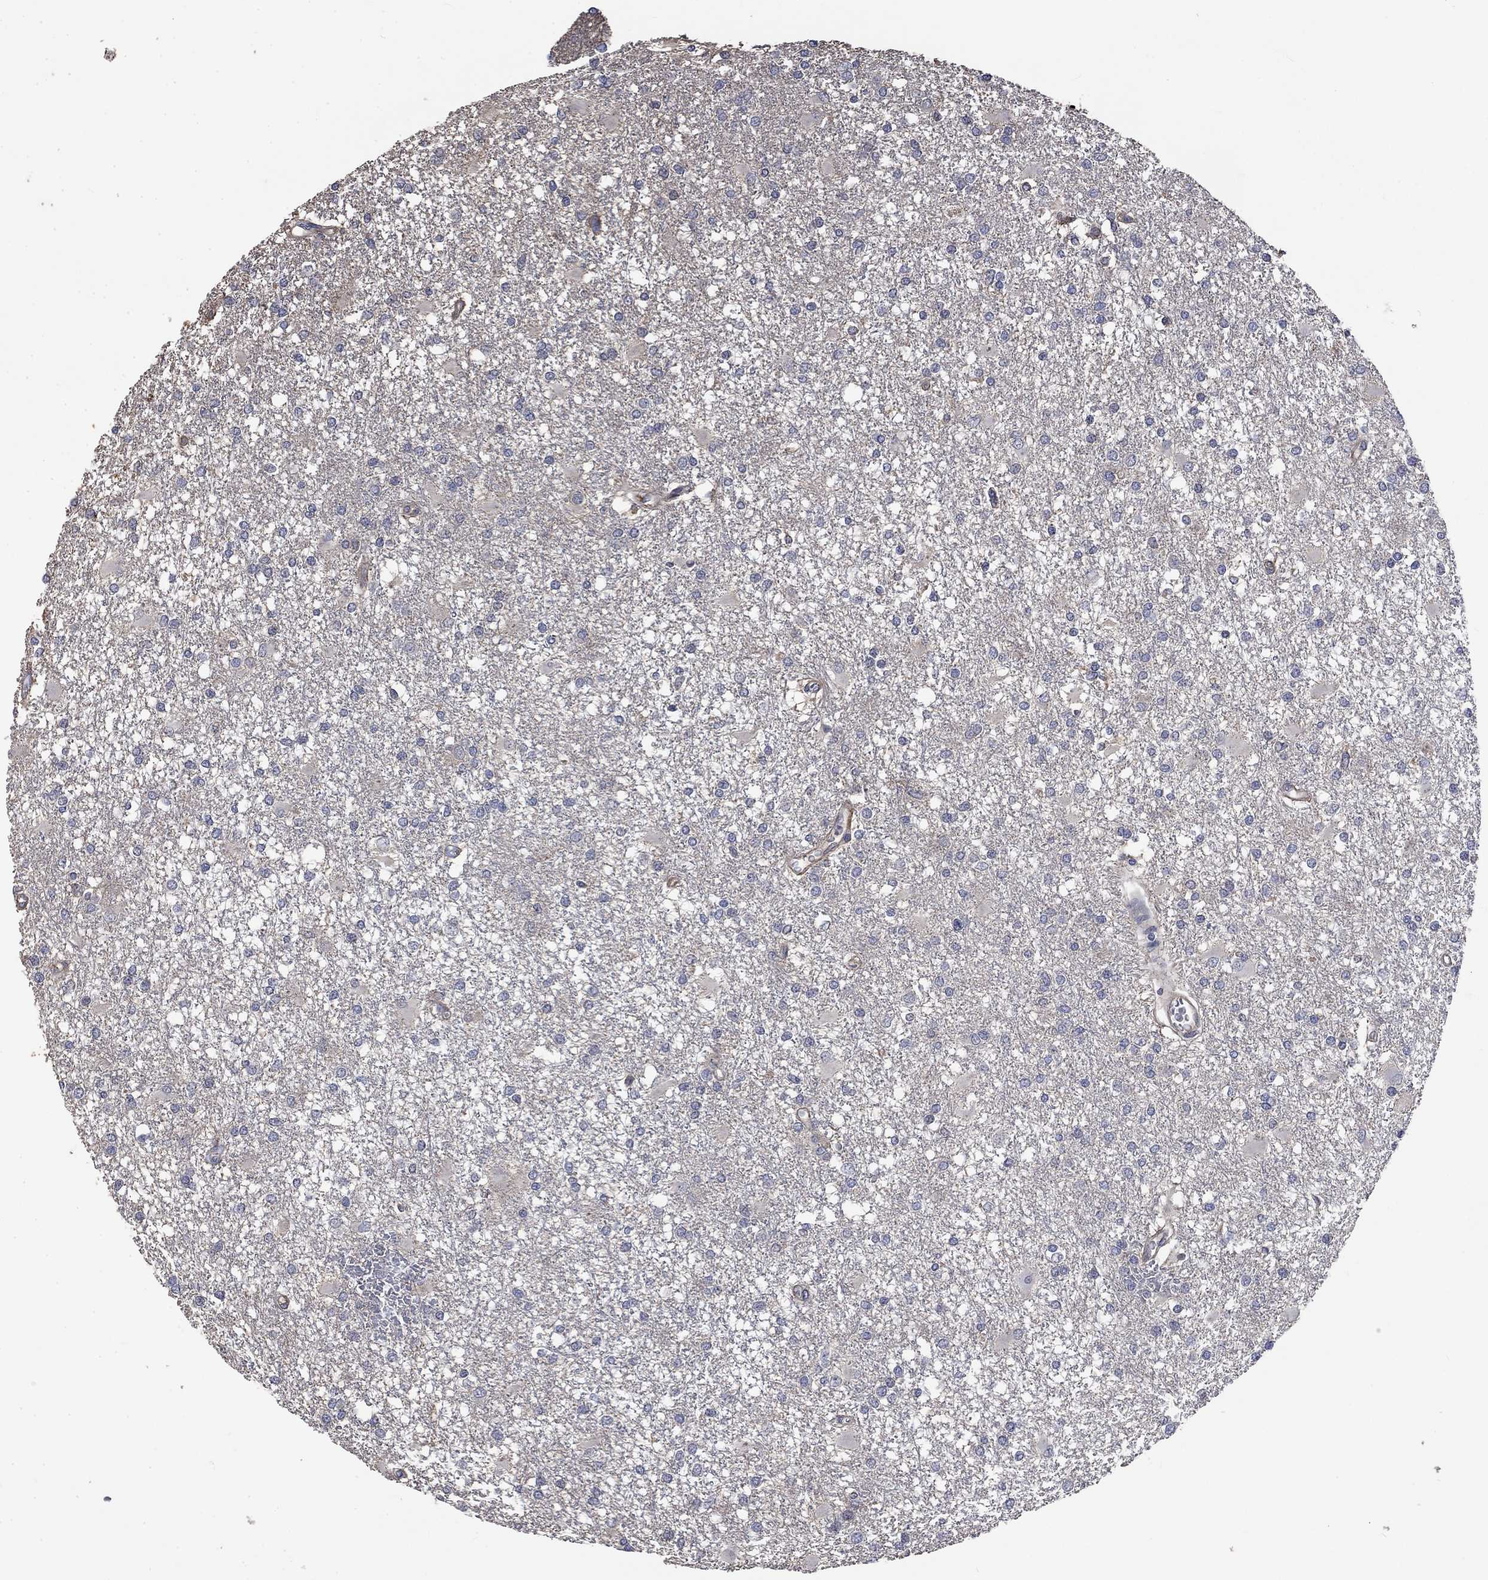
{"staining": {"intensity": "negative", "quantity": "none", "location": "none"}, "tissue": "glioma", "cell_type": "Tumor cells", "image_type": "cancer", "snomed": [{"axis": "morphology", "description": "Glioma, malignant, High grade"}, {"axis": "topography", "description": "Cerebral cortex"}], "caption": "This micrograph is of glioma stained with IHC to label a protein in brown with the nuclei are counter-stained blue. There is no staining in tumor cells. (DAB (3,3'-diaminobenzidine) immunohistochemistry visualized using brightfield microscopy, high magnification).", "gene": "VCAN", "patient": {"sex": "male", "age": 79}}